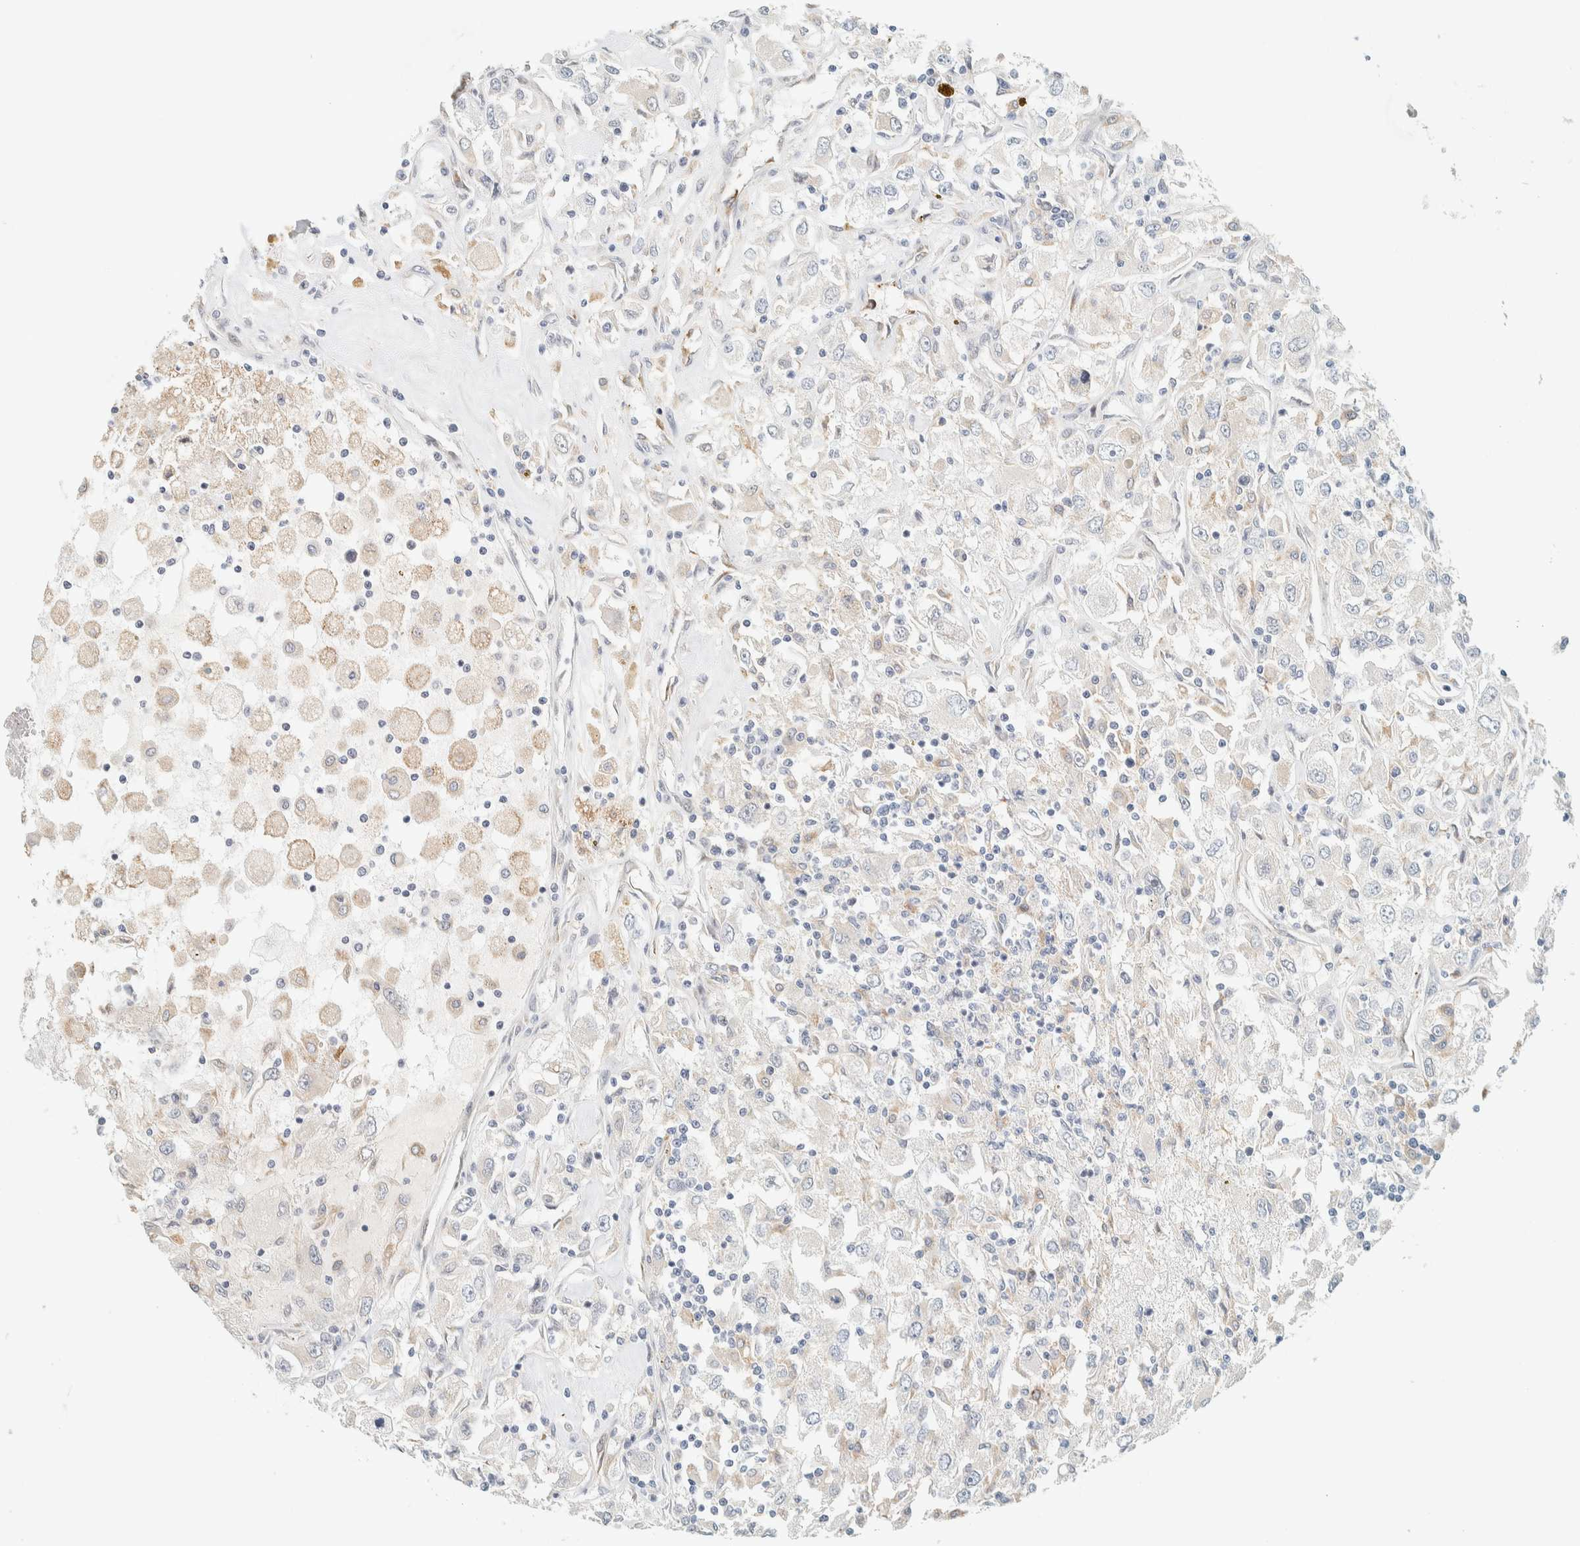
{"staining": {"intensity": "weak", "quantity": "<25%", "location": "cytoplasmic/membranous"}, "tissue": "renal cancer", "cell_type": "Tumor cells", "image_type": "cancer", "snomed": [{"axis": "morphology", "description": "Adenocarcinoma, NOS"}, {"axis": "topography", "description": "Kidney"}], "caption": "Human adenocarcinoma (renal) stained for a protein using immunohistochemistry displays no expression in tumor cells.", "gene": "SUMF2", "patient": {"sex": "female", "age": 52}}